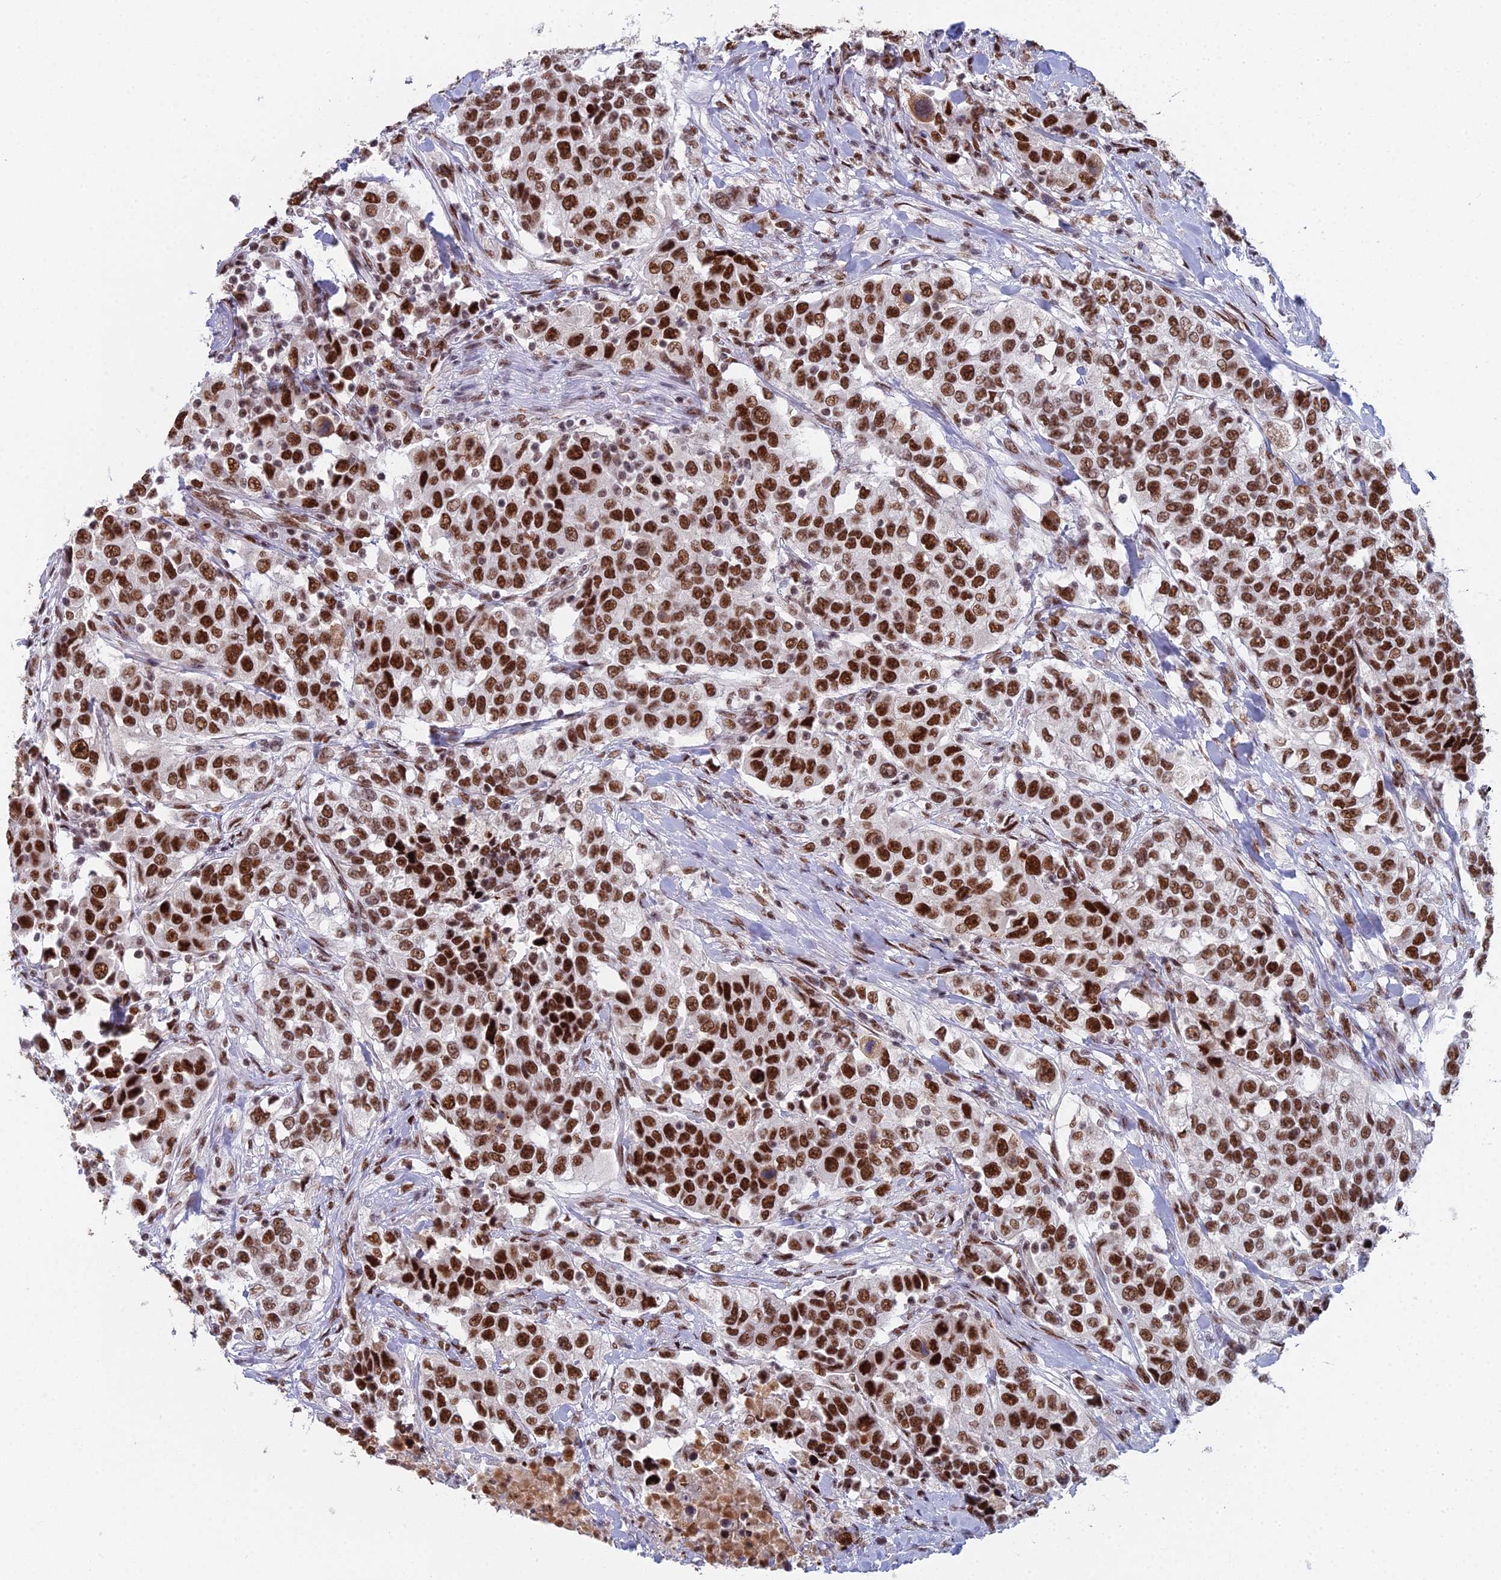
{"staining": {"intensity": "strong", "quantity": ">75%", "location": "nuclear"}, "tissue": "urothelial cancer", "cell_type": "Tumor cells", "image_type": "cancer", "snomed": [{"axis": "morphology", "description": "Urothelial carcinoma, High grade"}, {"axis": "topography", "description": "Urinary bladder"}], "caption": "IHC of high-grade urothelial carcinoma exhibits high levels of strong nuclear expression in approximately >75% of tumor cells. (DAB (3,3'-diaminobenzidine) IHC with brightfield microscopy, high magnification).", "gene": "SF3B3", "patient": {"sex": "female", "age": 80}}